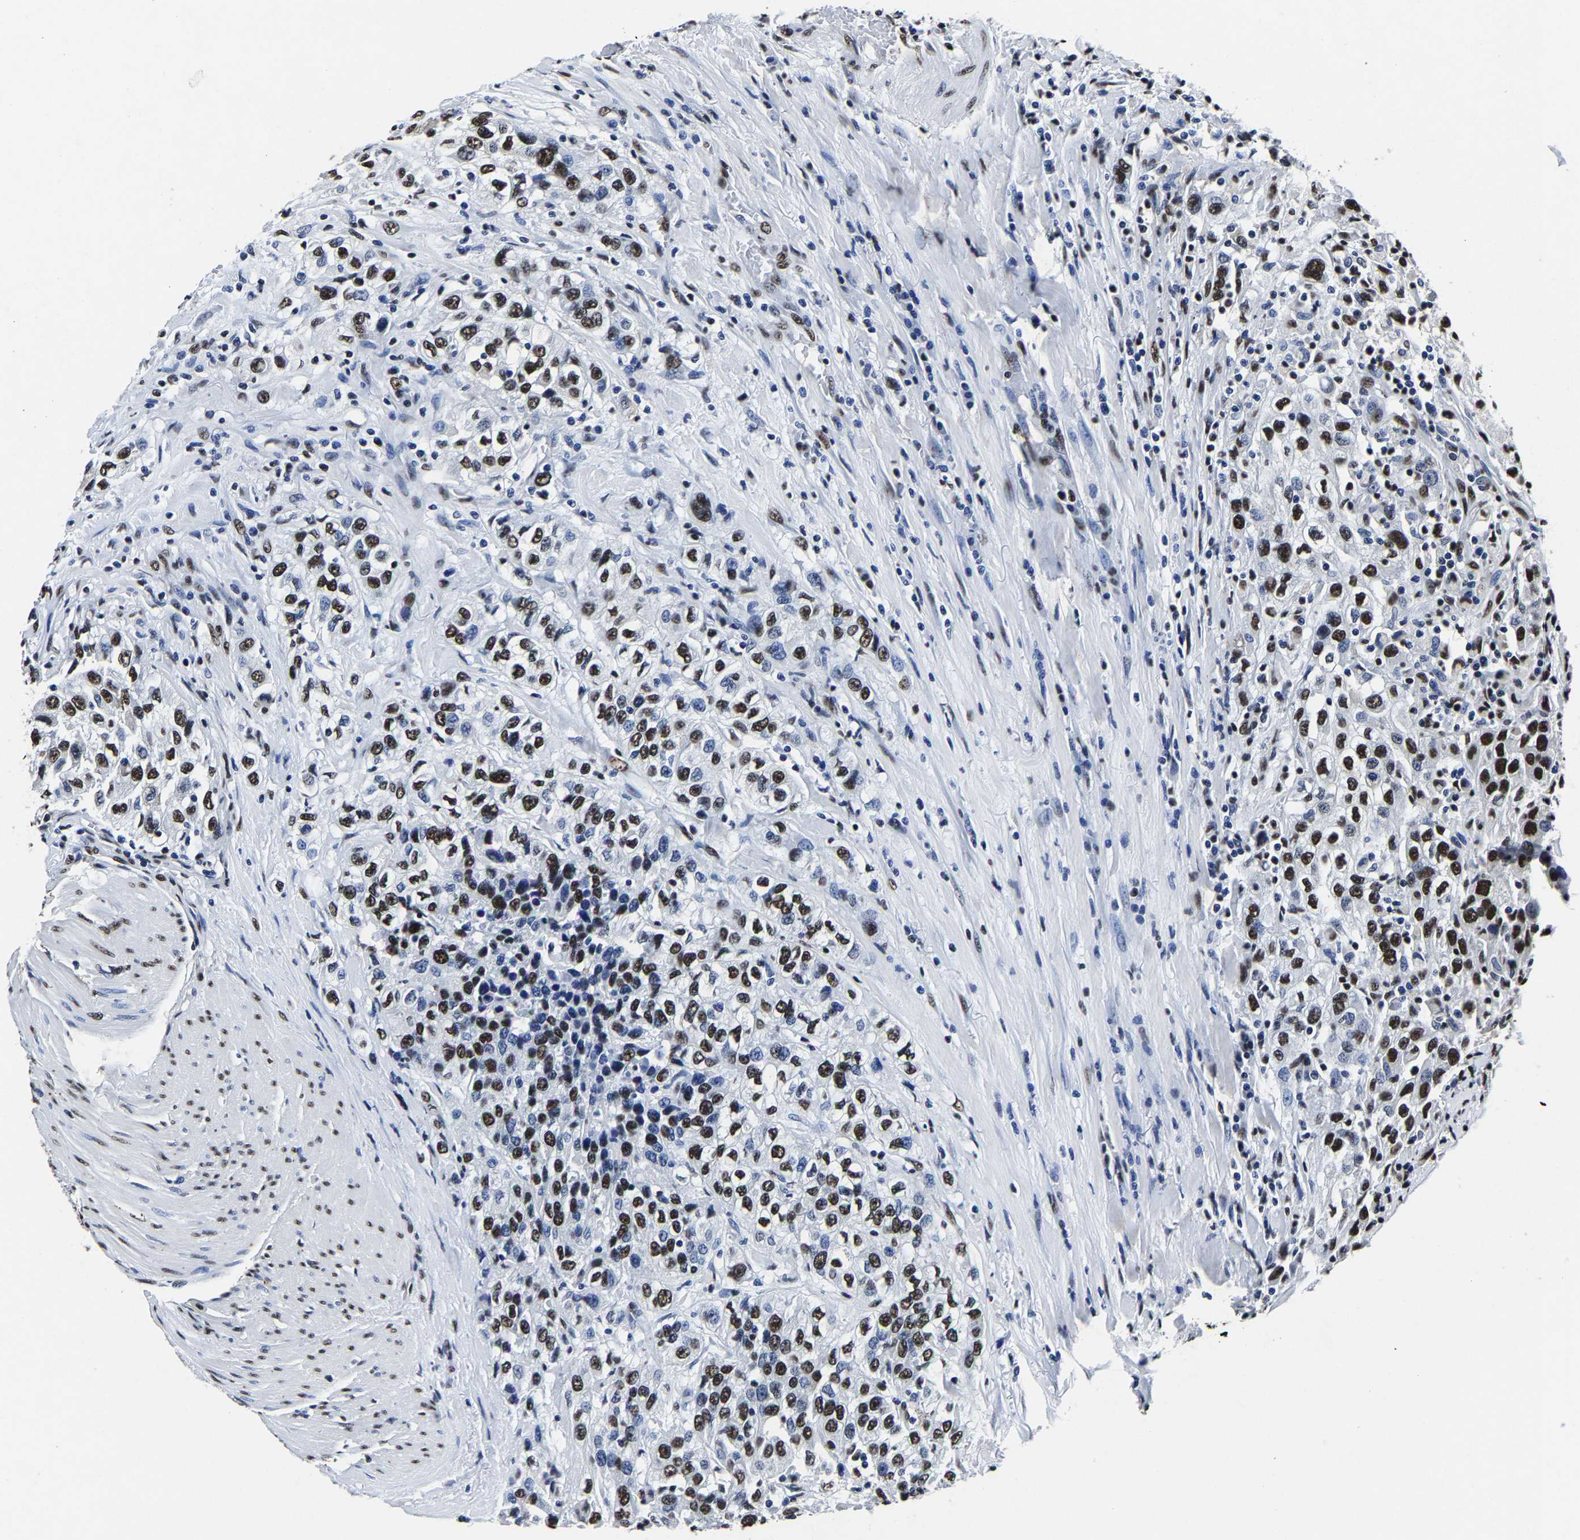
{"staining": {"intensity": "strong", "quantity": ">75%", "location": "nuclear"}, "tissue": "urothelial cancer", "cell_type": "Tumor cells", "image_type": "cancer", "snomed": [{"axis": "morphology", "description": "Urothelial carcinoma, High grade"}, {"axis": "topography", "description": "Urinary bladder"}], "caption": "Protein expression analysis of high-grade urothelial carcinoma reveals strong nuclear positivity in about >75% of tumor cells.", "gene": "RBM45", "patient": {"sex": "female", "age": 80}}